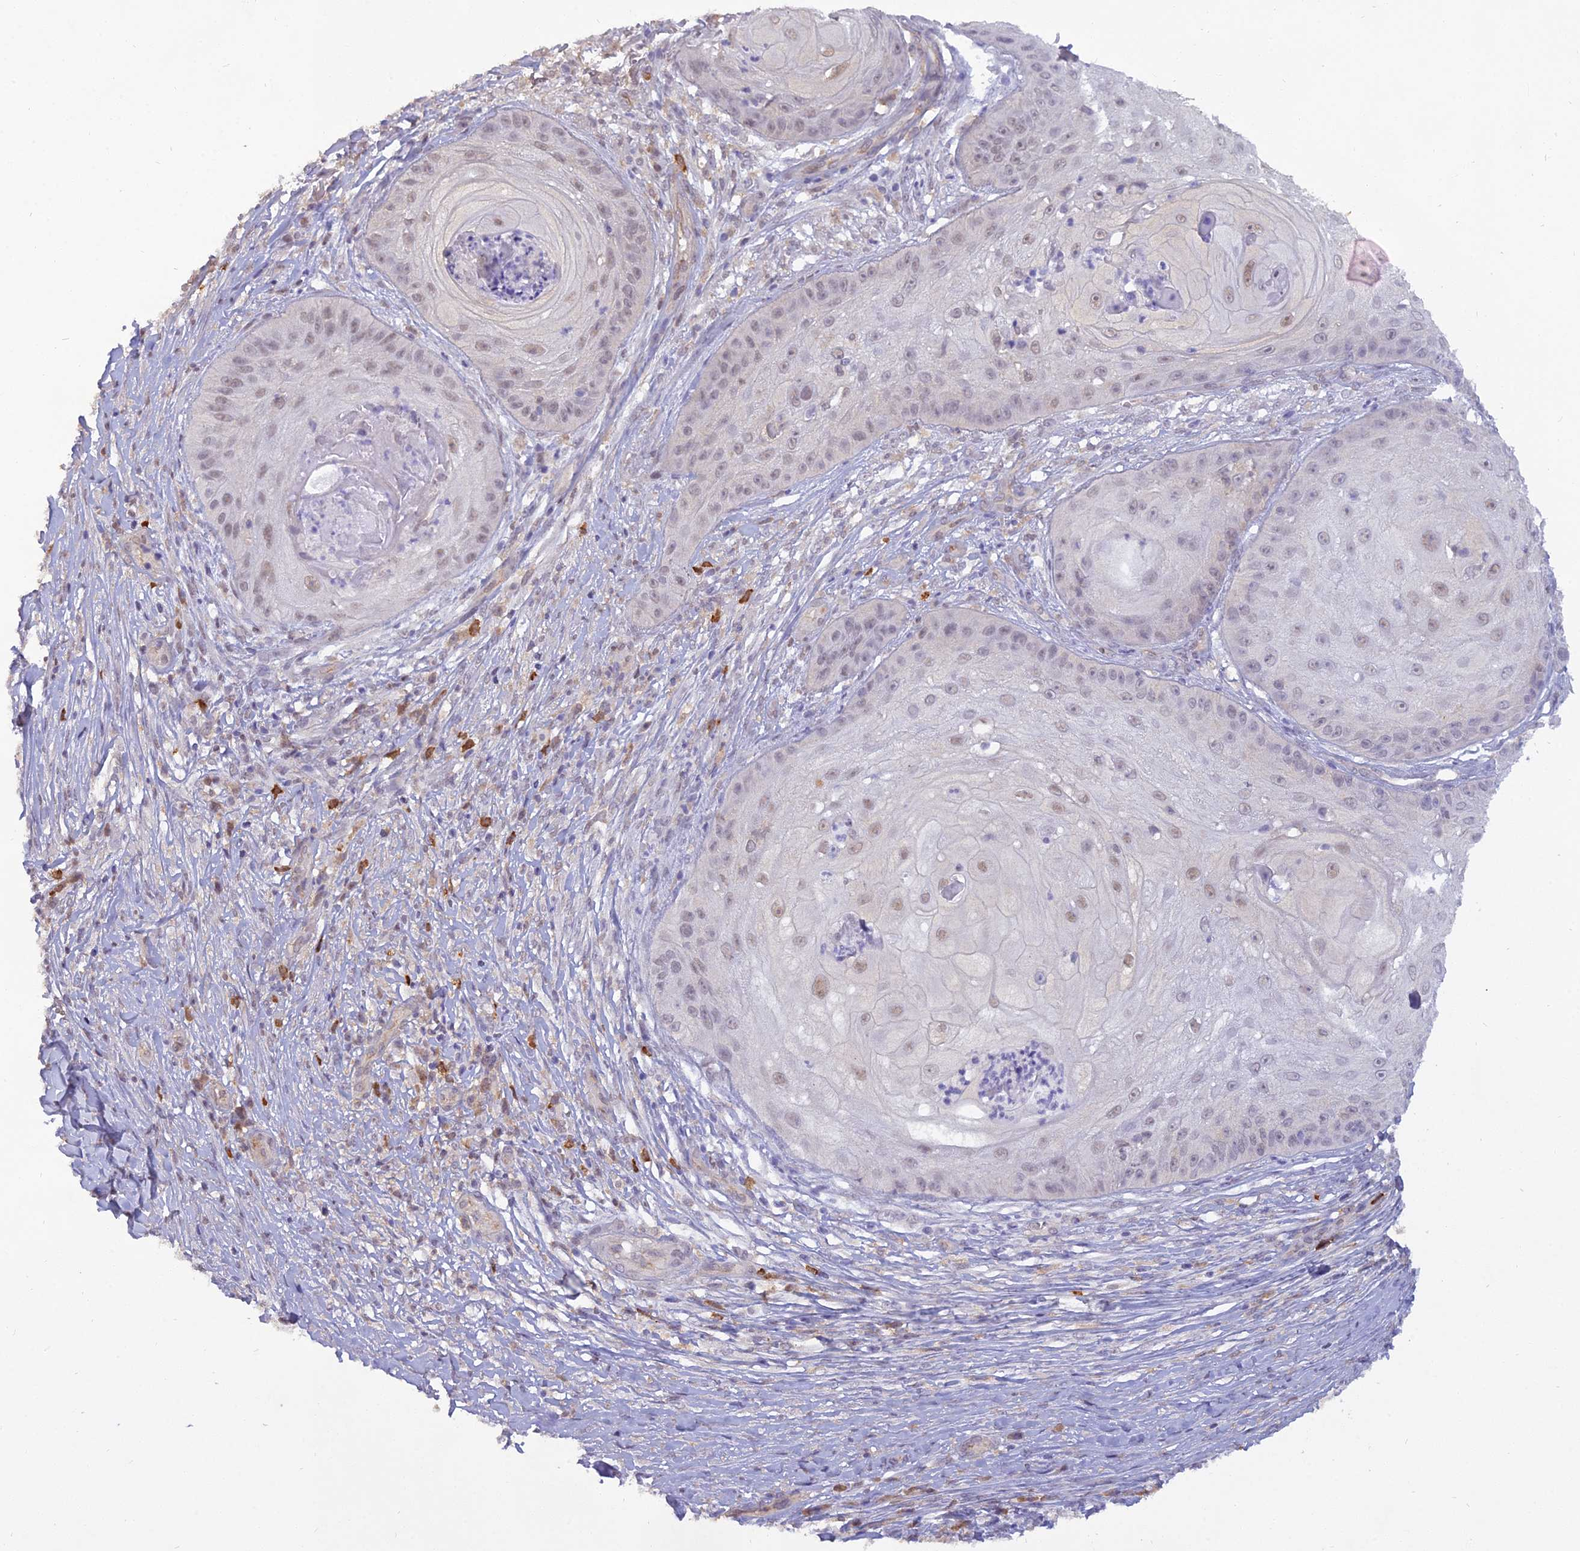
{"staining": {"intensity": "weak", "quantity": "<25%", "location": "nuclear"}, "tissue": "skin cancer", "cell_type": "Tumor cells", "image_type": "cancer", "snomed": [{"axis": "morphology", "description": "Squamous cell carcinoma, NOS"}, {"axis": "topography", "description": "Skin"}], "caption": "DAB immunohistochemical staining of skin cancer displays no significant expression in tumor cells.", "gene": "BLNK", "patient": {"sex": "male", "age": 70}}